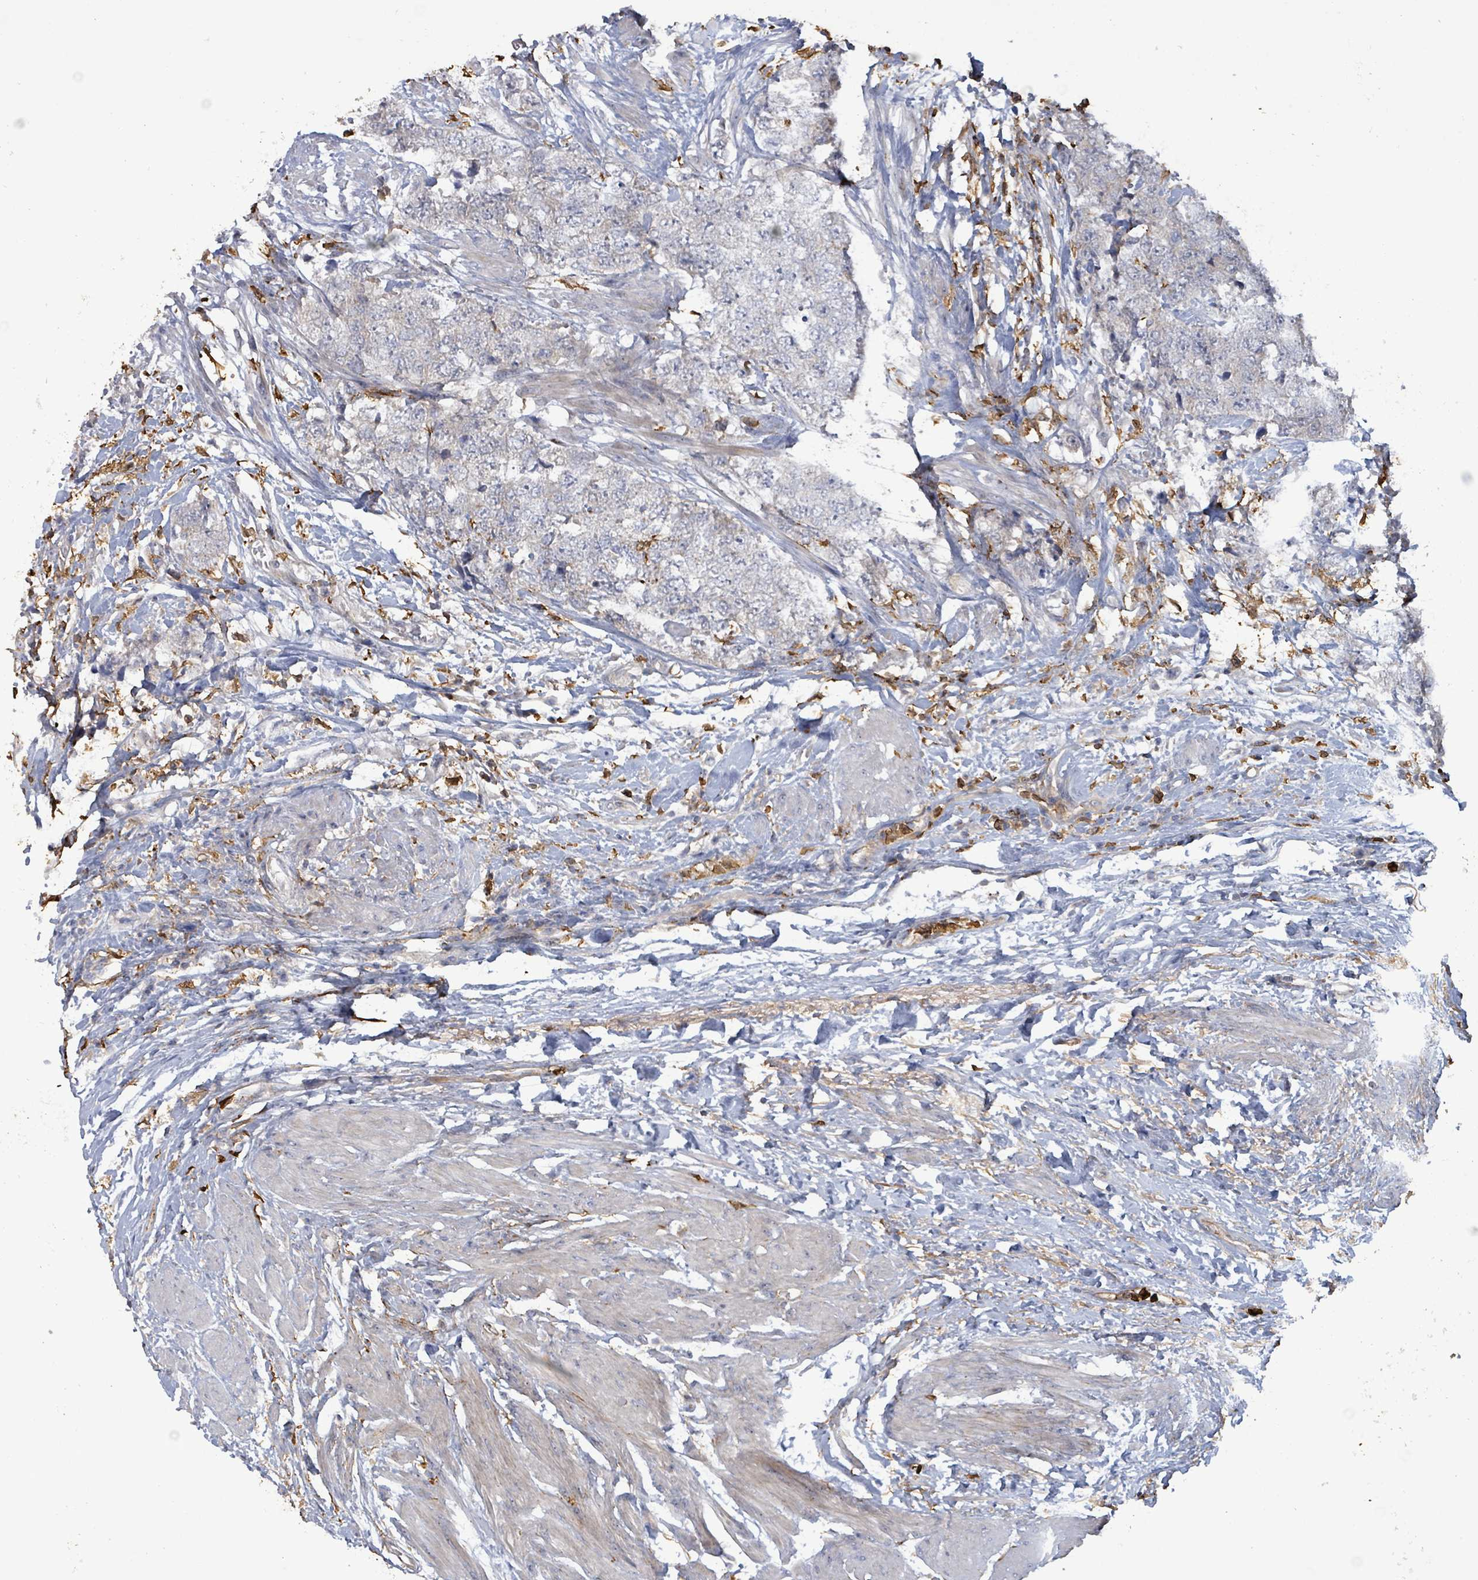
{"staining": {"intensity": "negative", "quantity": "none", "location": "none"}, "tissue": "urothelial cancer", "cell_type": "Tumor cells", "image_type": "cancer", "snomed": [{"axis": "morphology", "description": "Urothelial carcinoma, High grade"}, {"axis": "topography", "description": "Urinary bladder"}], "caption": "Immunohistochemistry (IHC) photomicrograph of urothelial cancer stained for a protein (brown), which displays no staining in tumor cells.", "gene": "FAM210A", "patient": {"sex": "female", "age": 78}}